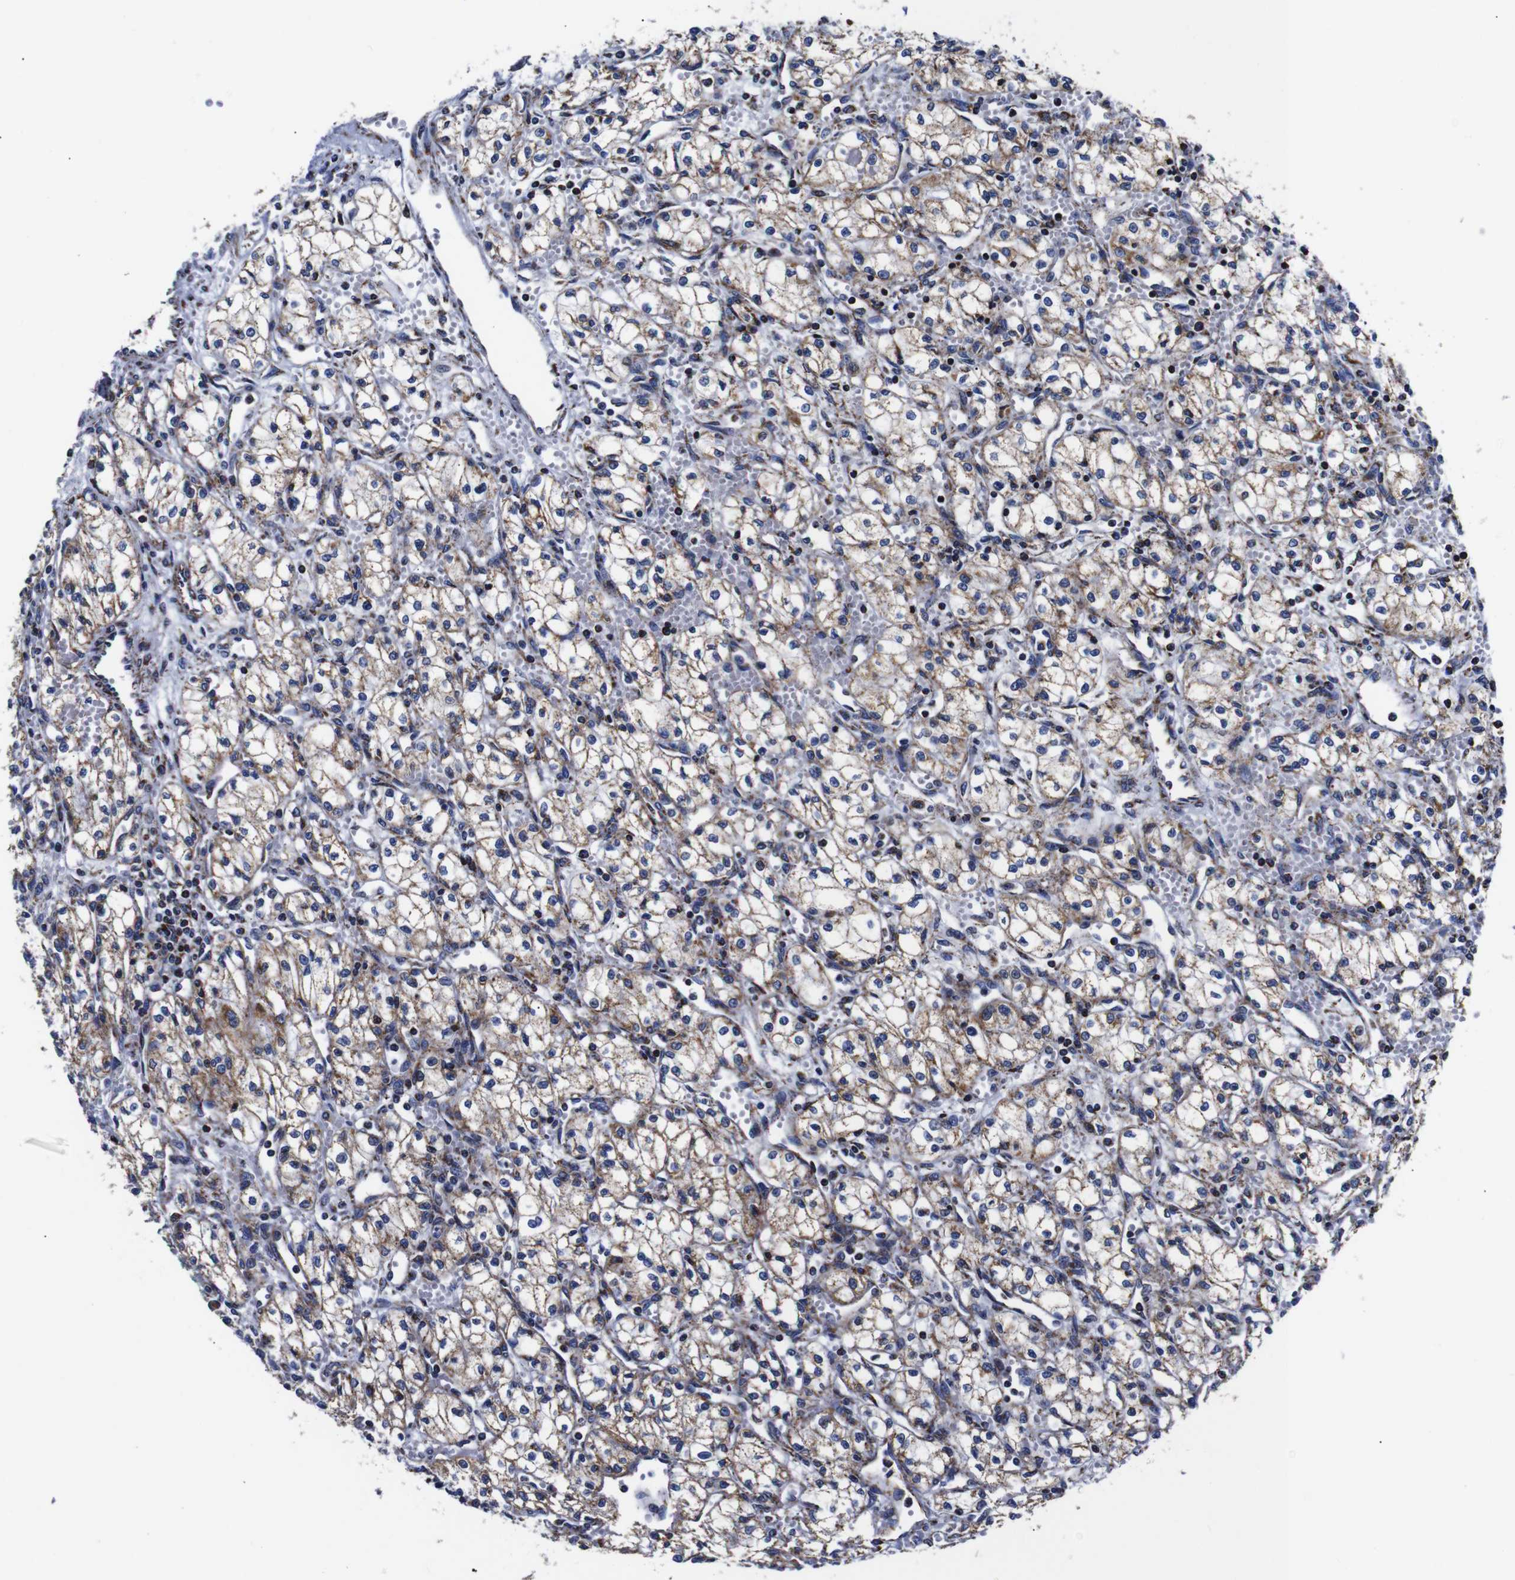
{"staining": {"intensity": "moderate", "quantity": ">75%", "location": "cytoplasmic/membranous"}, "tissue": "renal cancer", "cell_type": "Tumor cells", "image_type": "cancer", "snomed": [{"axis": "morphology", "description": "Normal tissue, NOS"}, {"axis": "morphology", "description": "Adenocarcinoma, NOS"}, {"axis": "topography", "description": "Kidney"}], "caption": "The histopathology image reveals a brown stain indicating the presence of a protein in the cytoplasmic/membranous of tumor cells in renal cancer. (IHC, brightfield microscopy, high magnification).", "gene": "FKBP9", "patient": {"sex": "male", "age": 59}}